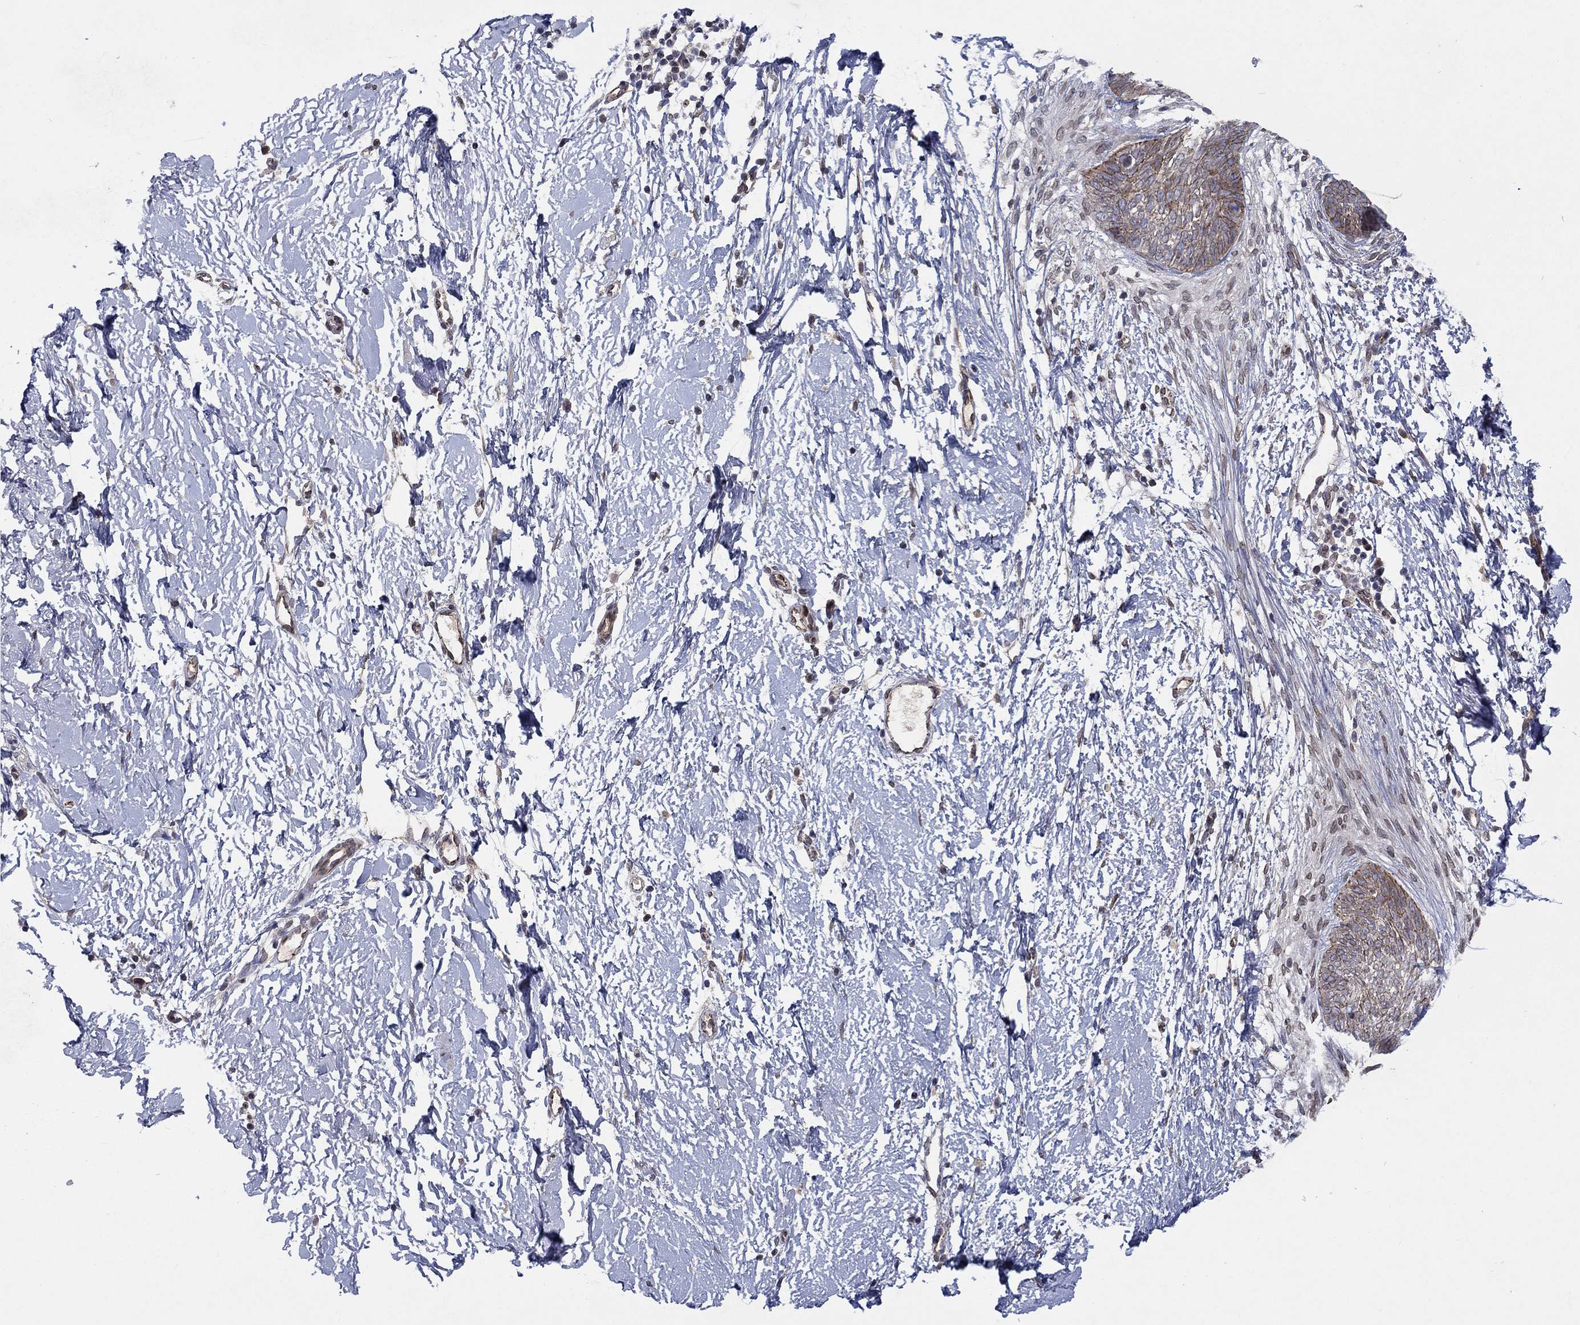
{"staining": {"intensity": "moderate", "quantity": "25%-75%", "location": "cytoplasmic/membranous"}, "tissue": "skin cancer", "cell_type": "Tumor cells", "image_type": "cancer", "snomed": [{"axis": "morphology", "description": "Normal tissue, NOS"}, {"axis": "morphology", "description": "Basal cell carcinoma"}, {"axis": "topography", "description": "Skin"}], "caption": "A photomicrograph of skin basal cell carcinoma stained for a protein reveals moderate cytoplasmic/membranous brown staining in tumor cells.", "gene": "EMC9", "patient": {"sex": "male", "age": 84}}